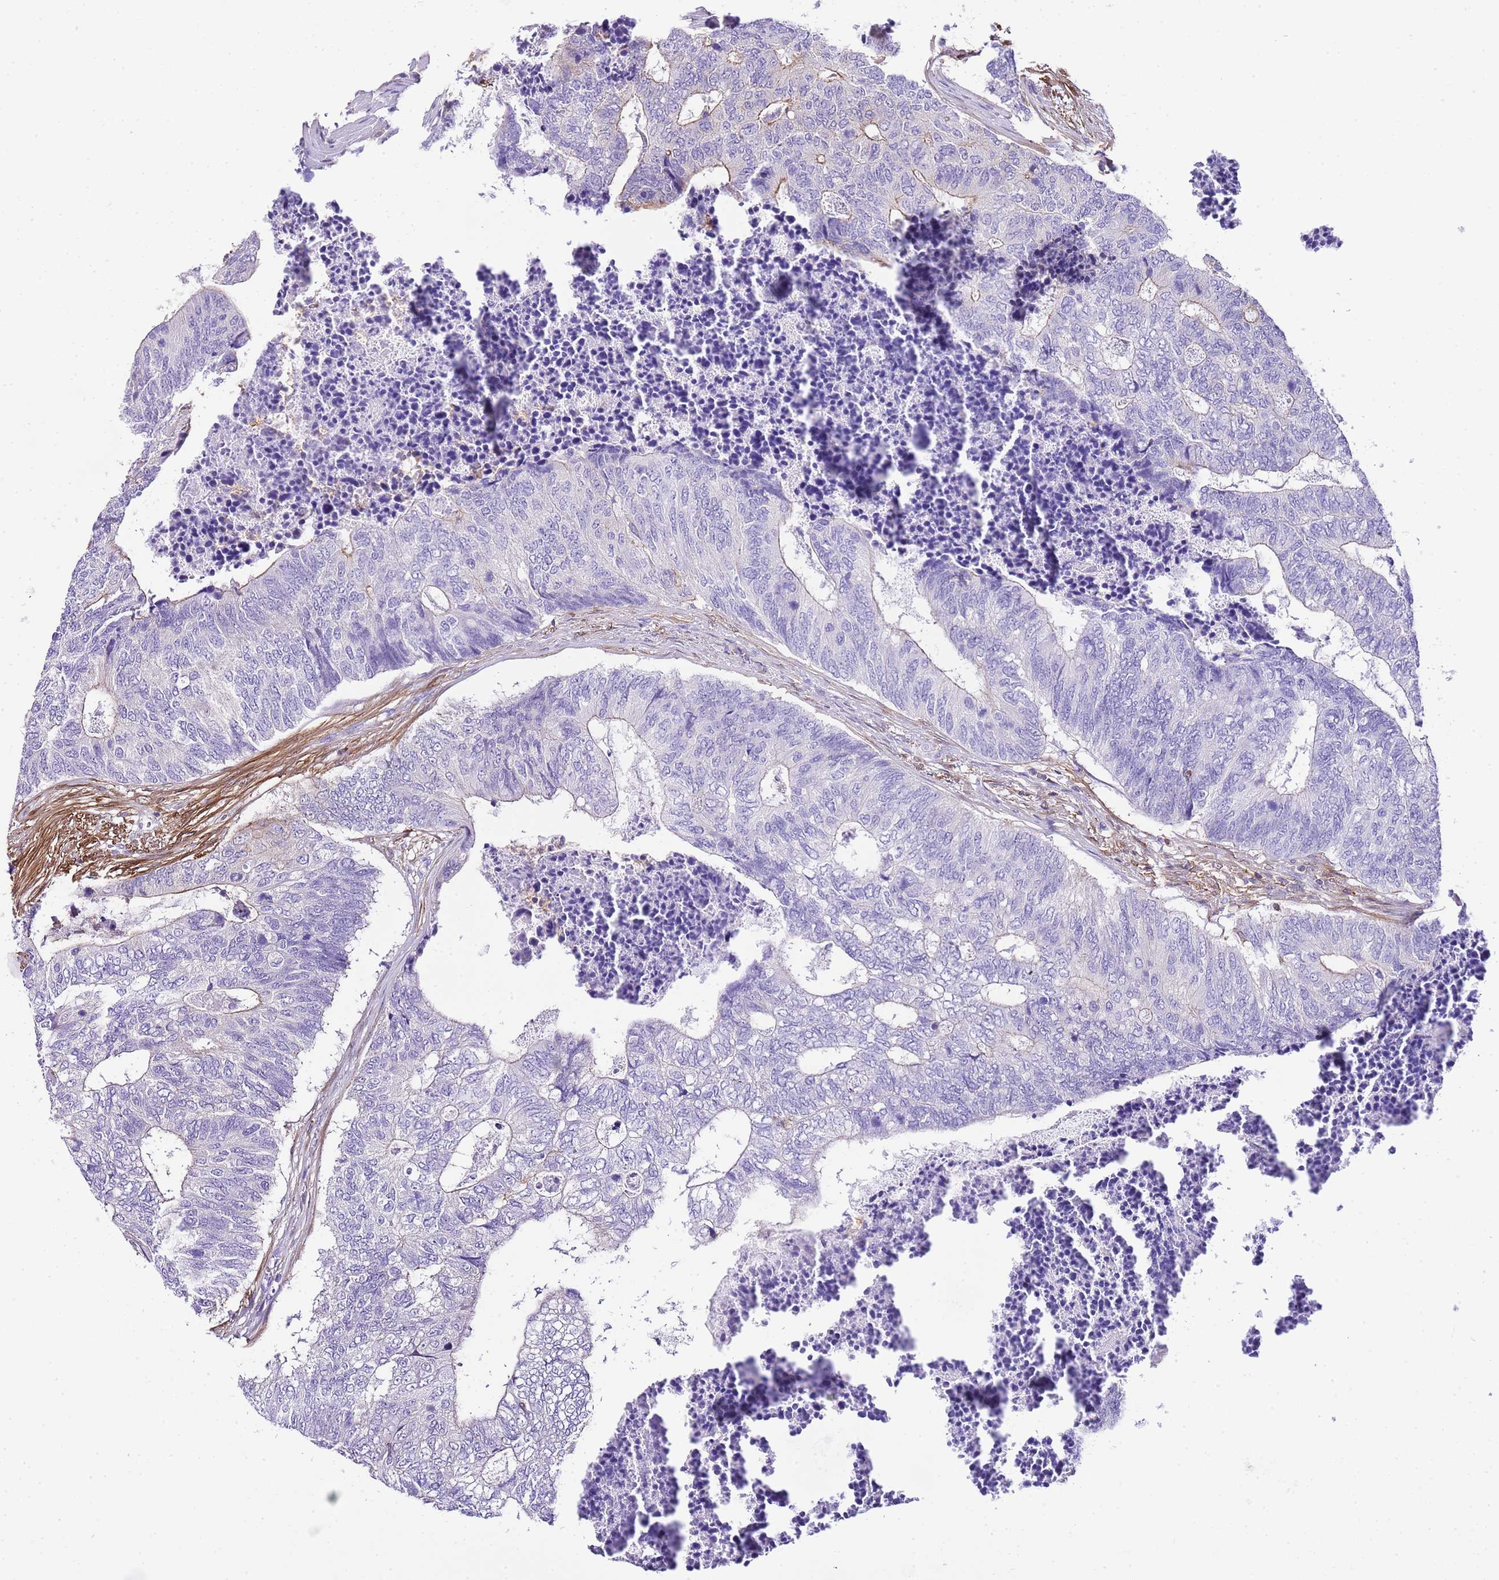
{"staining": {"intensity": "weak", "quantity": "<25%", "location": "cytoplasmic/membranous"}, "tissue": "colorectal cancer", "cell_type": "Tumor cells", "image_type": "cancer", "snomed": [{"axis": "morphology", "description": "Adenocarcinoma, NOS"}, {"axis": "topography", "description": "Colon"}], "caption": "Immunohistochemical staining of human colorectal adenocarcinoma reveals no significant staining in tumor cells. (DAB IHC visualized using brightfield microscopy, high magnification).", "gene": "CNN2", "patient": {"sex": "female", "age": 67}}